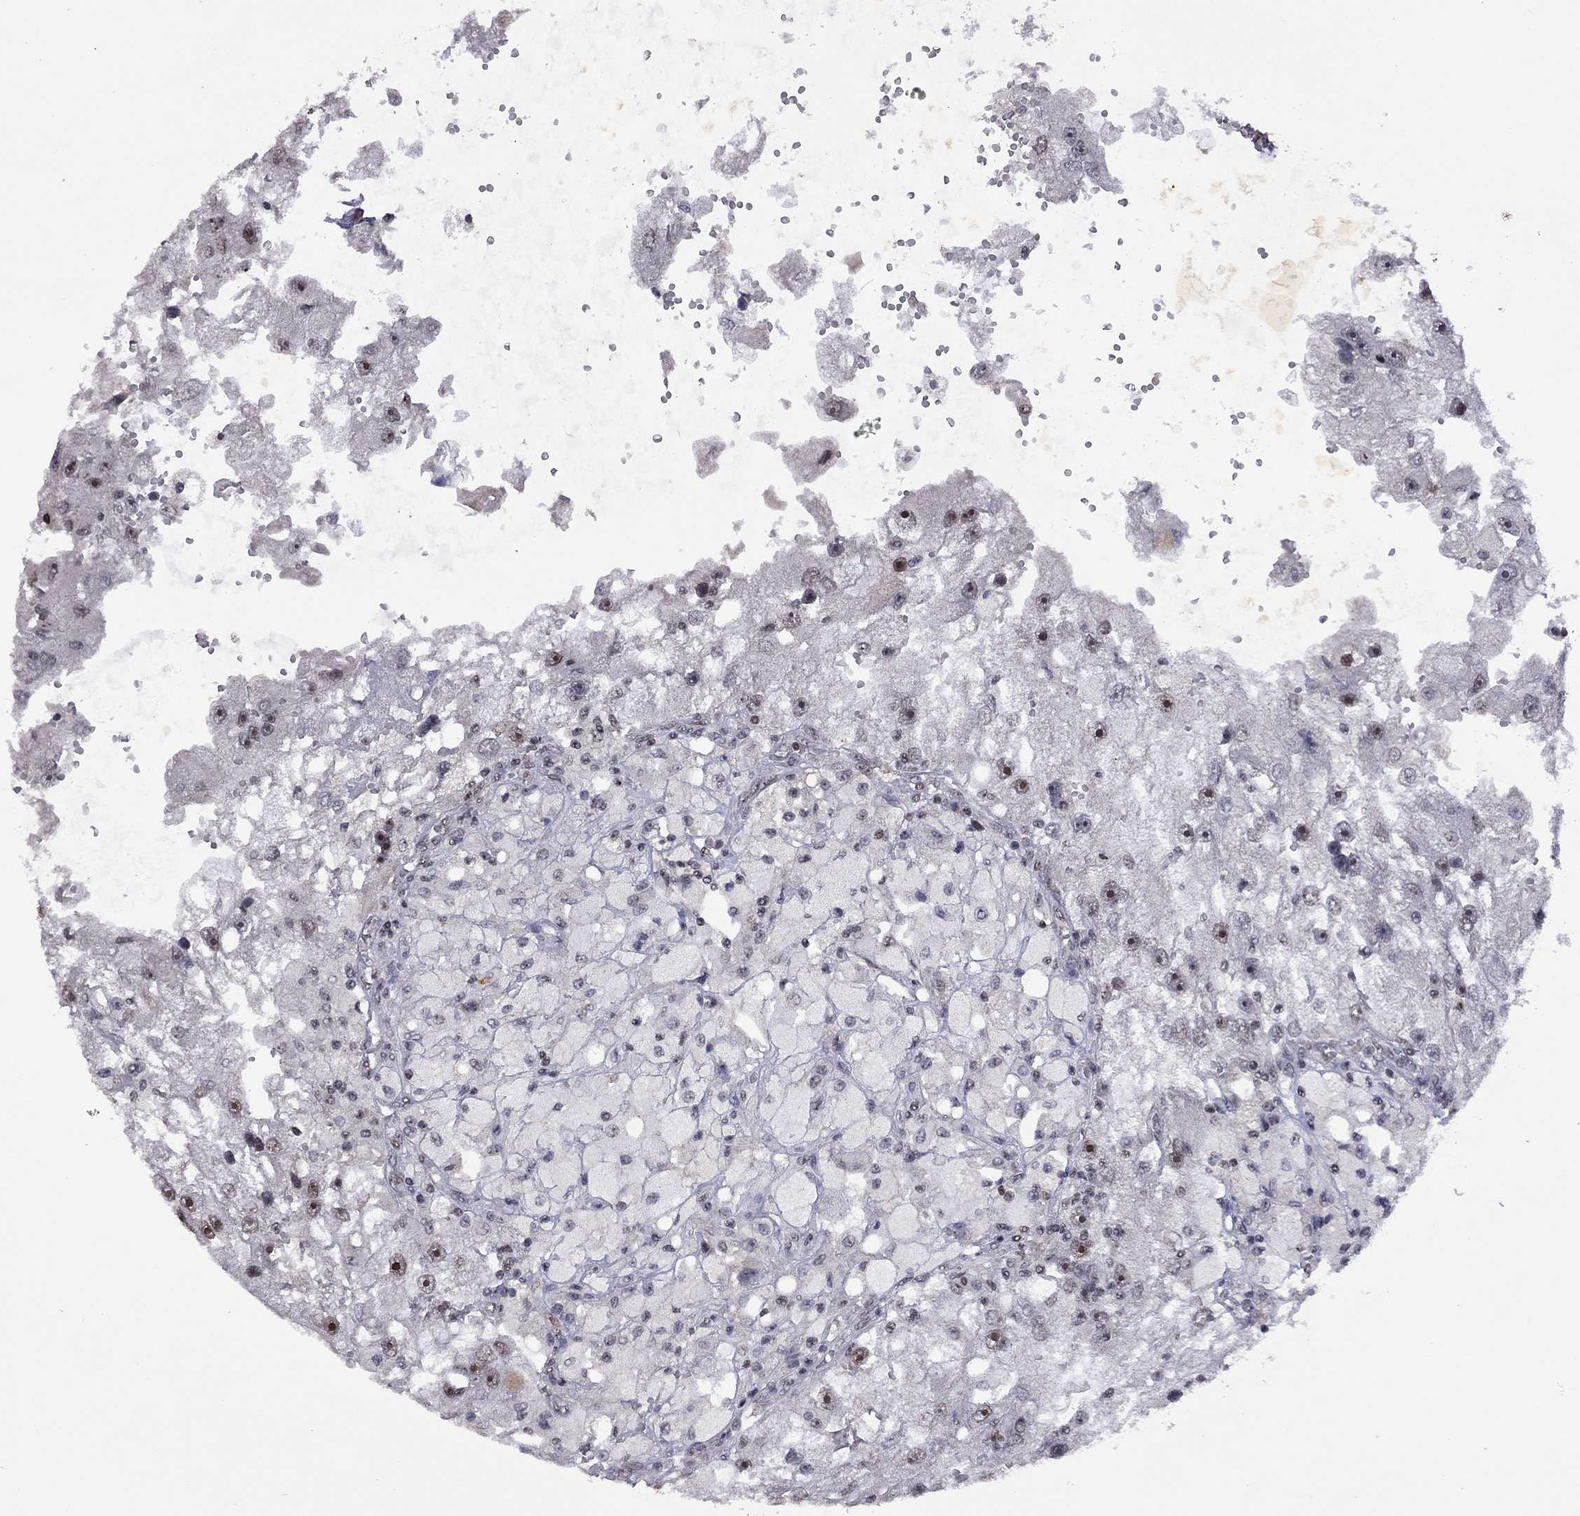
{"staining": {"intensity": "moderate", "quantity": ">75%", "location": "nuclear"}, "tissue": "renal cancer", "cell_type": "Tumor cells", "image_type": "cancer", "snomed": [{"axis": "morphology", "description": "Adenocarcinoma, NOS"}, {"axis": "topography", "description": "Kidney"}], "caption": "Immunohistochemical staining of human adenocarcinoma (renal) displays medium levels of moderate nuclear staining in approximately >75% of tumor cells.", "gene": "SPOUT1", "patient": {"sex": "male", "age": 63}}